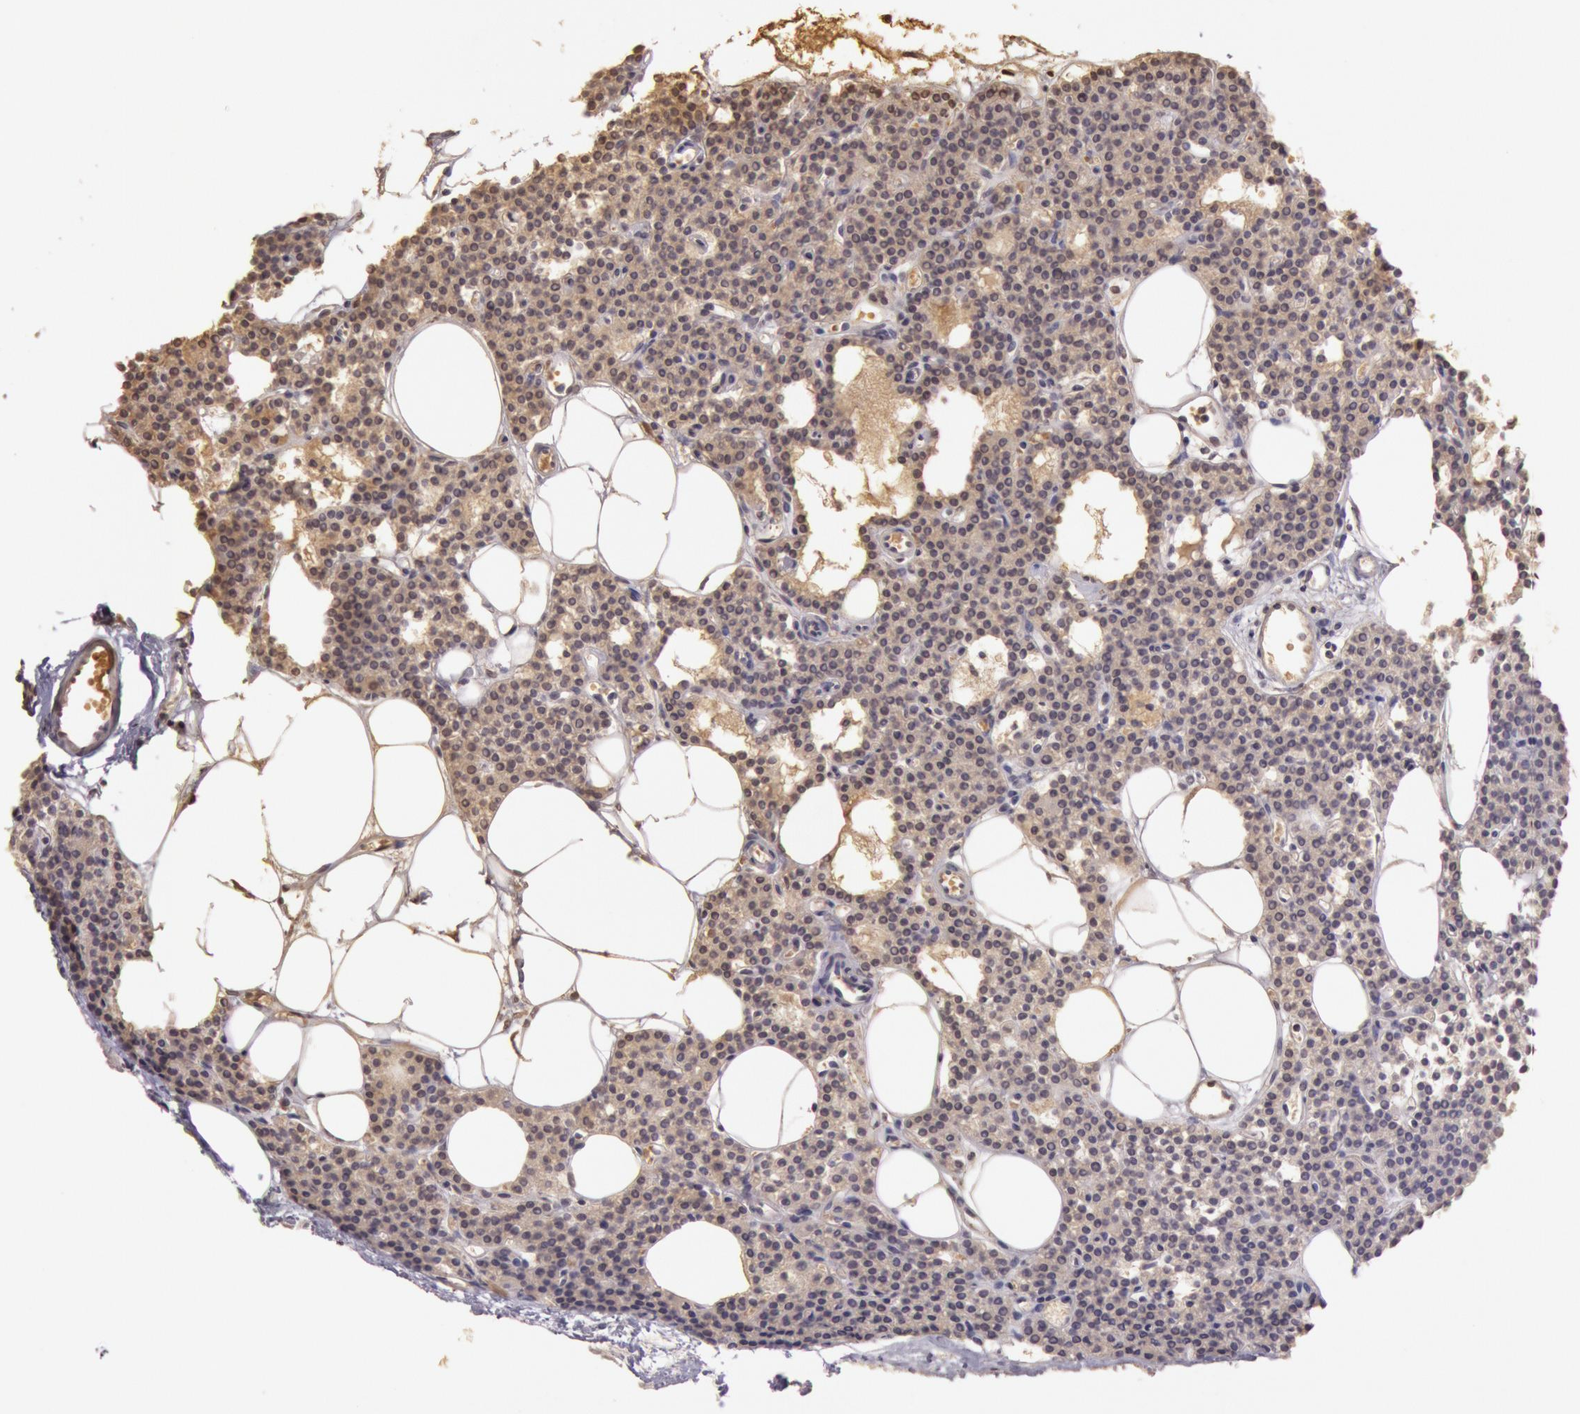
{"staining": {"intensity": "moderate", "quantity": ">75%", "location": "cytoplasmic/membranous,nuclear"}, "tissue": "parathyroid gland", "cell_type": "Glandular cells", "image_type": "normal", "snomed": [{"axis": "morphology", "description": "Normal tissue, NOS"}, {"axis": "topography", "description": "Parathyroid gland"}], "caption": "The histopathology image reveals a brown stain indicating the presence of a protein in the cytoplasmic/membranous,nuclear of glandular cells in parathyroid gland. The staining is performed using DAB (3,3'-diaminobenzidine) brown chromogen to label protein expression. The nuclei are counter-stained blue using hematoxylin.", "gene": "SOD1", "patient": {"sex": "male", "age": 24}}